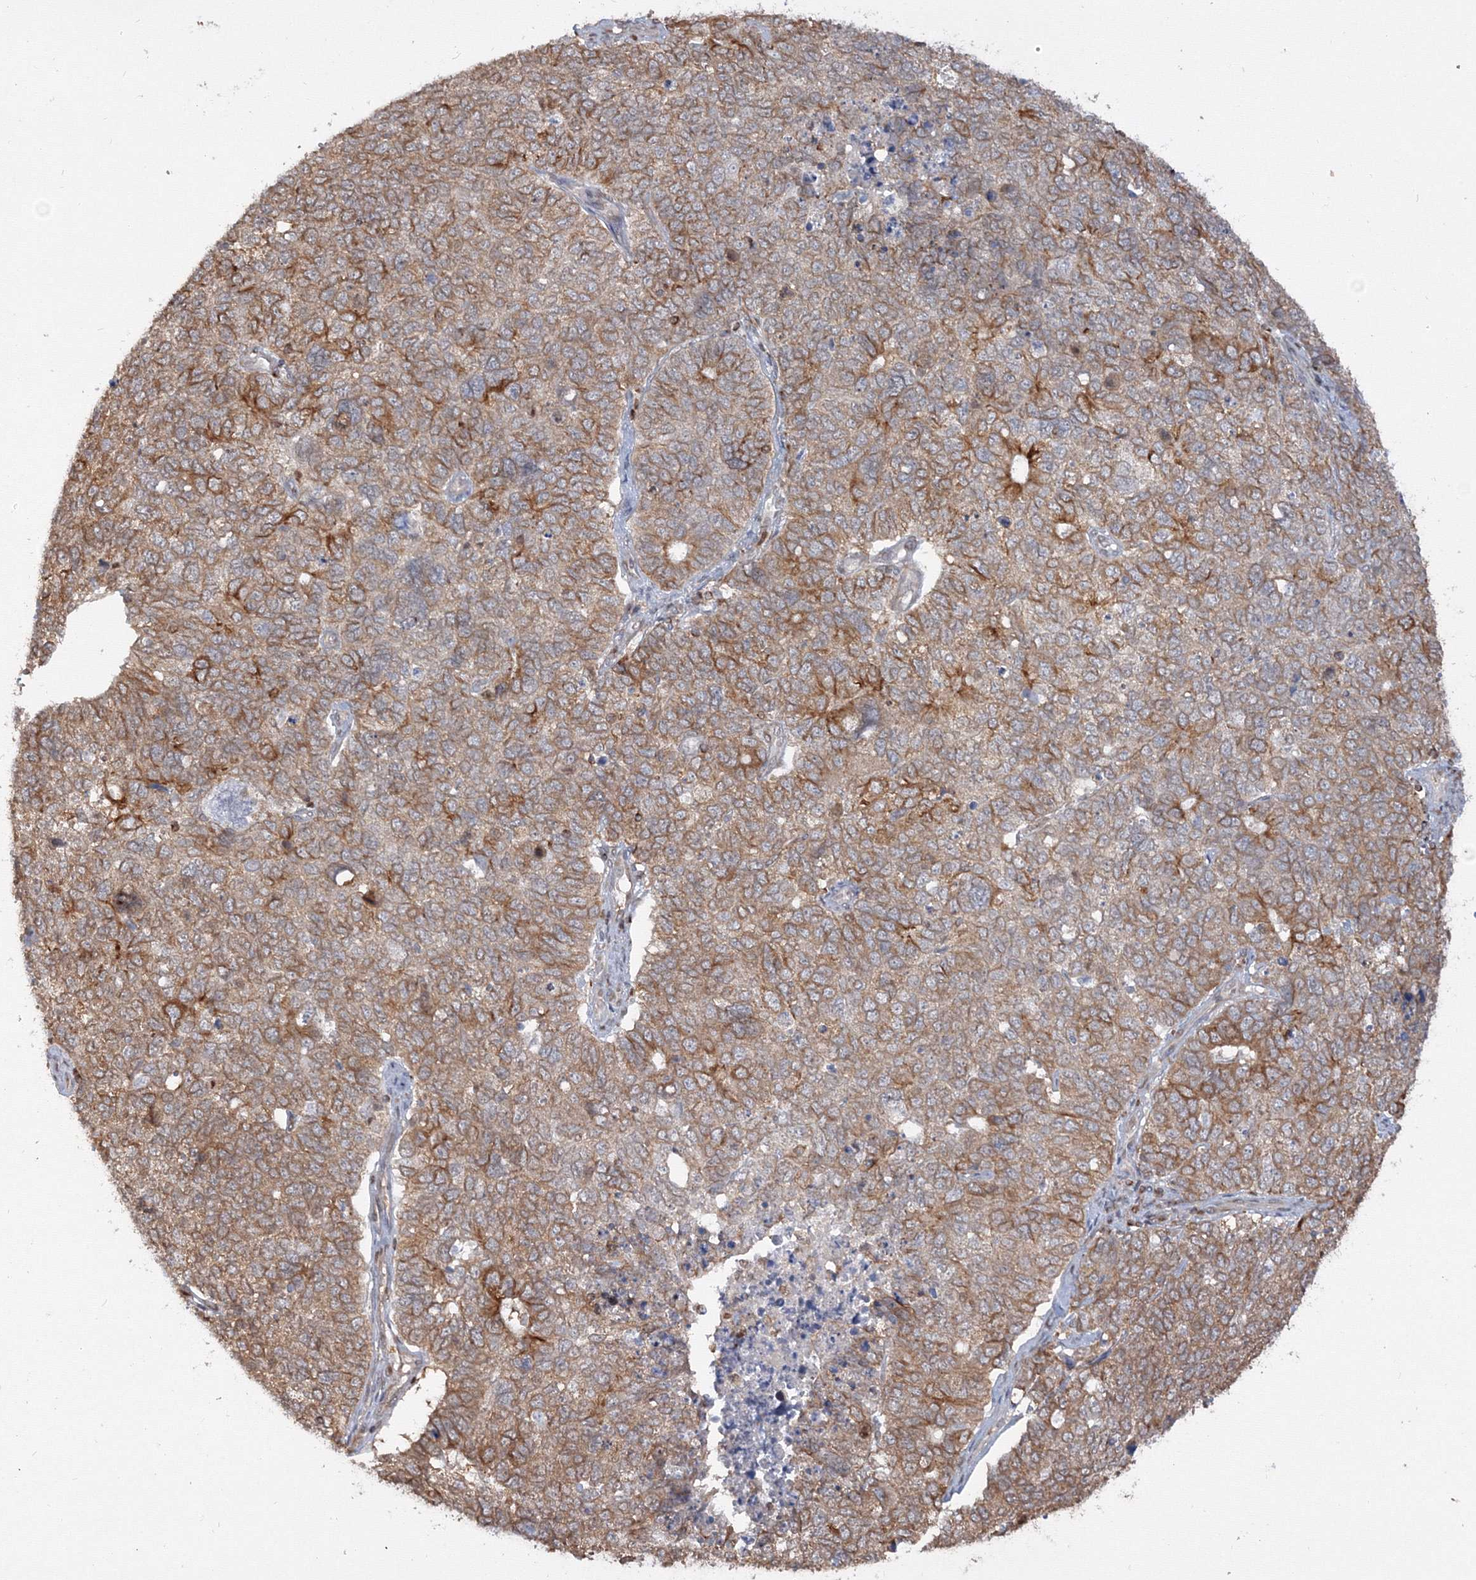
{"staining": {"intensity": "moderate", "quantity": ">75%", "location": "cytoplasmic/membranous"}, "tissue": "cervical cancer", "cell_type": "Tumor cells", "image_type": "cancer", "snomed": [{"axis": "morphology", "description": "Squamous cell carcinoma, NOS"}, {"axis": "topography", "description": "Cervix"}], "caption": "Moderate cytoplasmic/membranous expression for a protein is present in about >75% of tumor cells of cervical cancer (squamous cell carcinoma) using IHC.", "gene": "TMEM50B", "patient": {"sex": "female", "age": 63}}